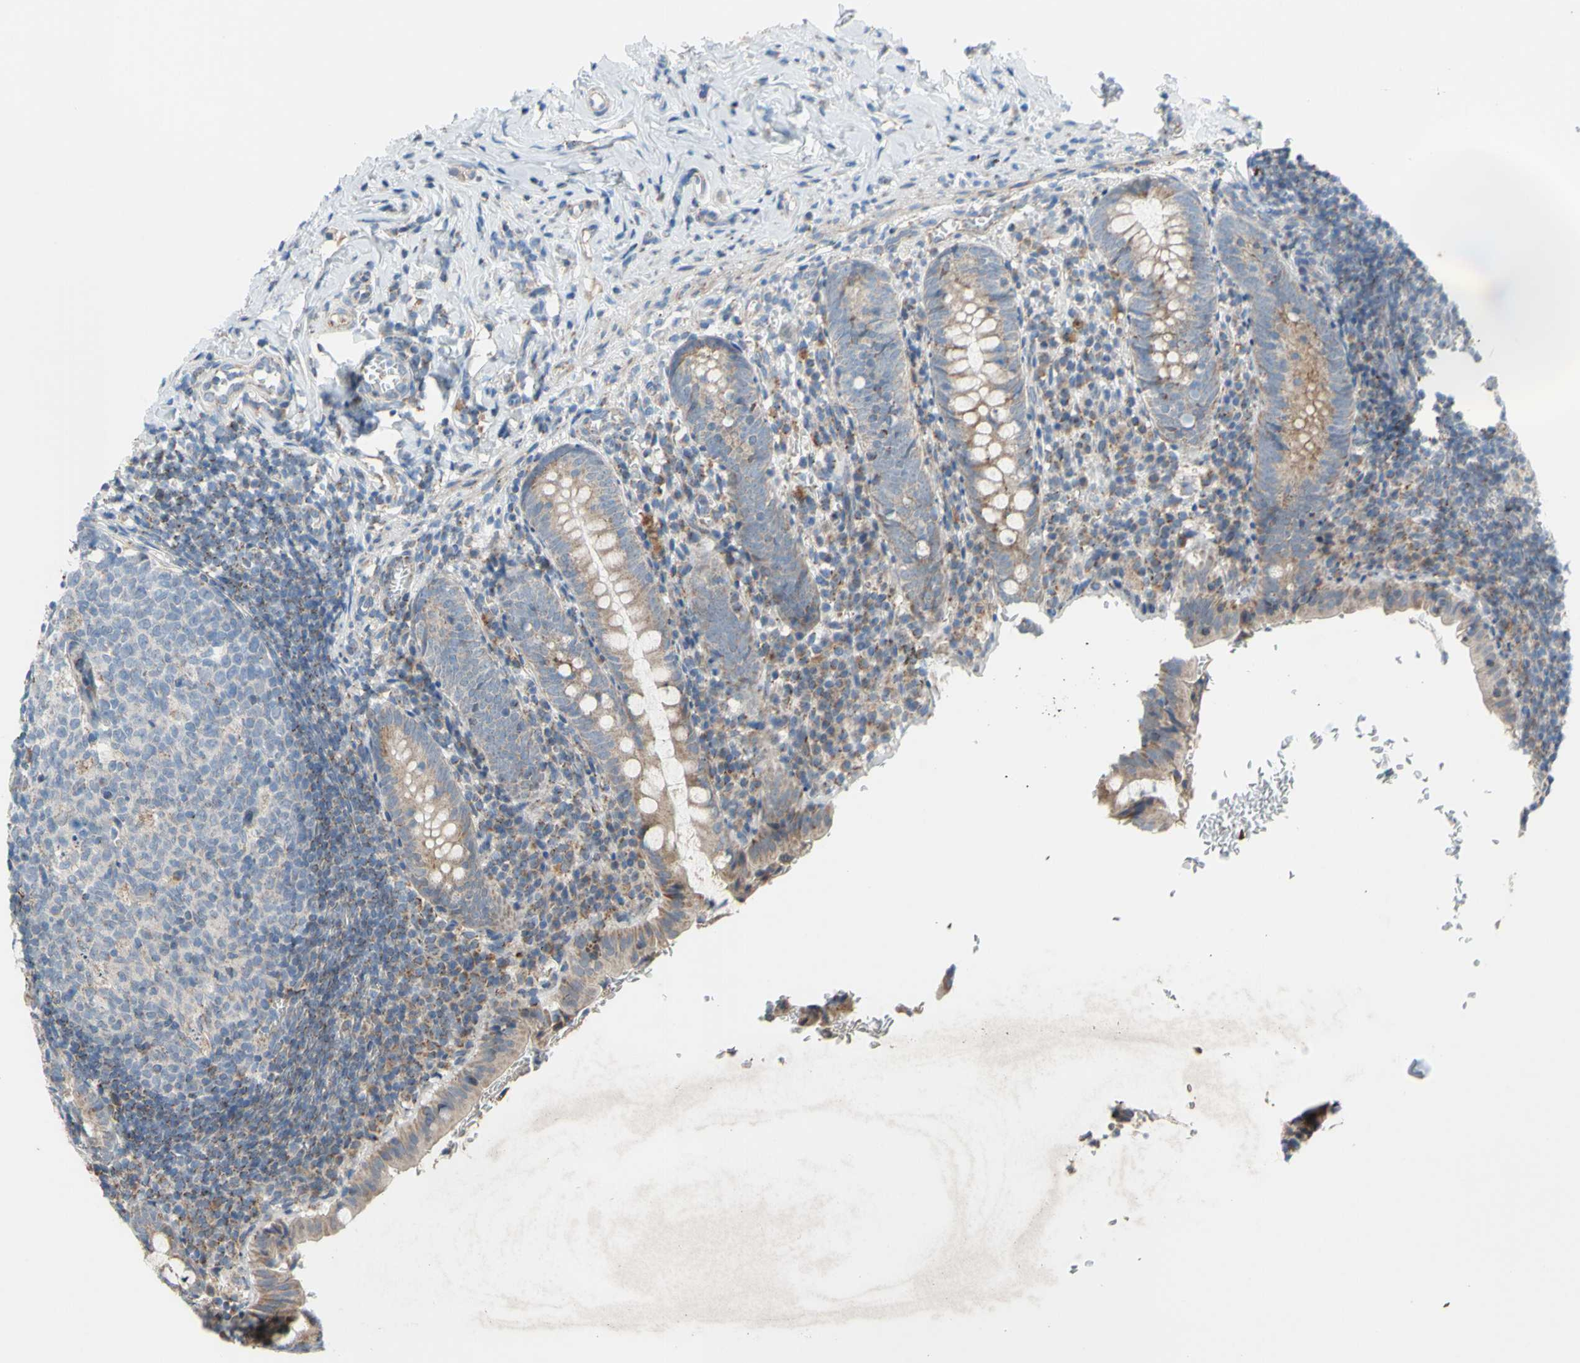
{"staining": {"intensity": "weak", "quantity": ">75%", "location": "cytoplasmic/membranous"}, "tissue": "appendix", "cell_type": "Glandular cells", "image_type": "normal", "snomed": [{"axis": "morphology", "description": "Normal tissue, NOS"}, {"axis": "topography", "description": "Appendix"}], "caption": "Unremarkable appendix exhibits weak cytoplasmic/membranous expression in approximately >75% of glandular cells.", "gene": "GLT8D1", "patient": {"sex": "female", "age": 10}}